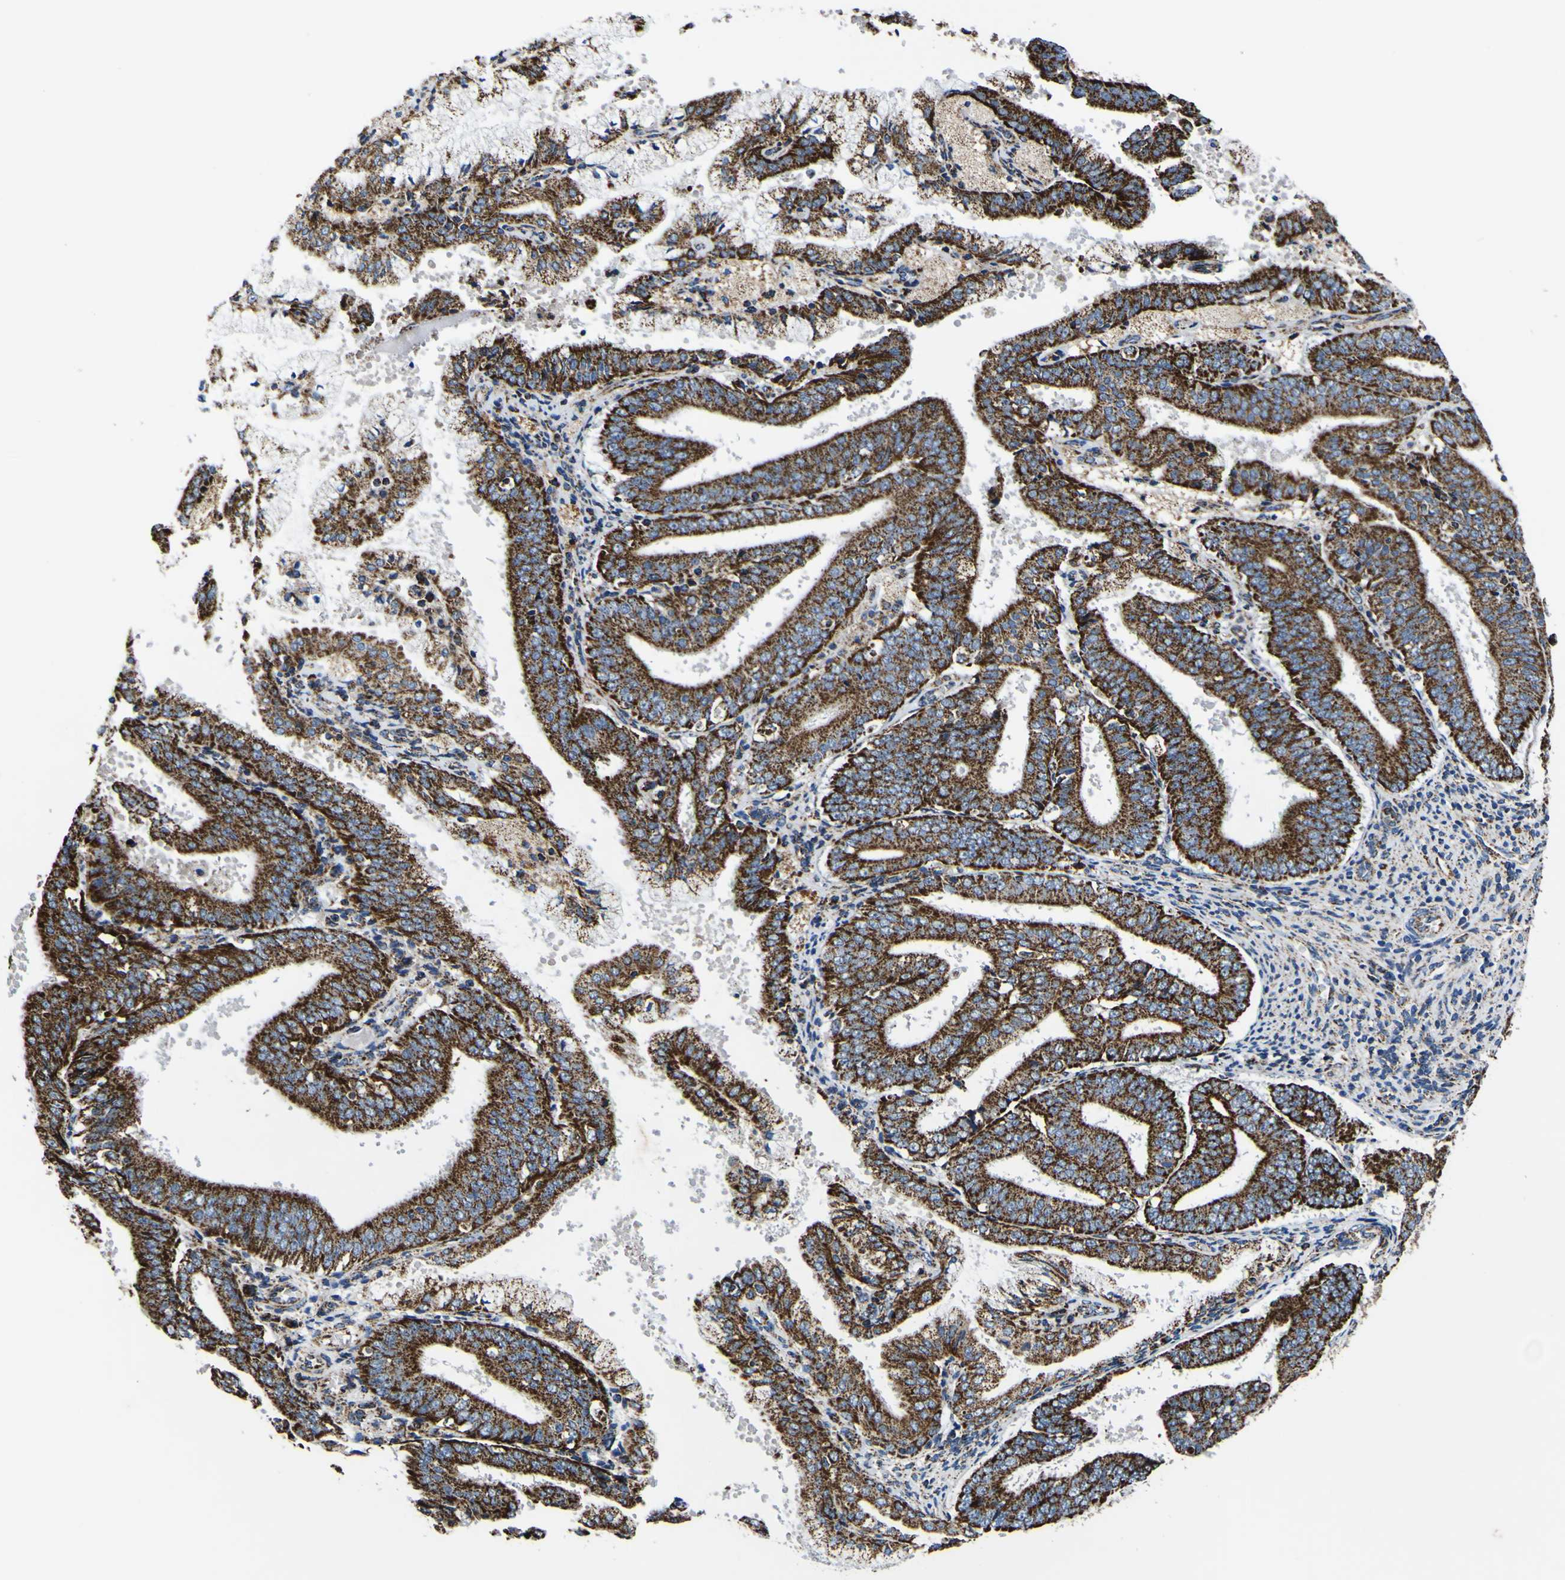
{"staining": {"intensity": "strong", "quantity": ">75%", "location": "cytoplasmic/membranous"}, "tissue": "endometrial cancer", "cell_type": "Tumor cells", "image_type": "cancer", "snomed": [{"axis": "morphology", "description": "Adenocarcinoma, NOS"}, {"axis": "topography", "description": "Endometrium"}], "caption": "Tumor cells display high levels of strong cytoplasmic/membranous staining in about >75% of cells in endometrial adenocarcinoma. (DAB IHC, brown staining for protein, blue staining for nuclei).", "gene": "PTRH2", "patient": {"sex": "female", "age": 63}}